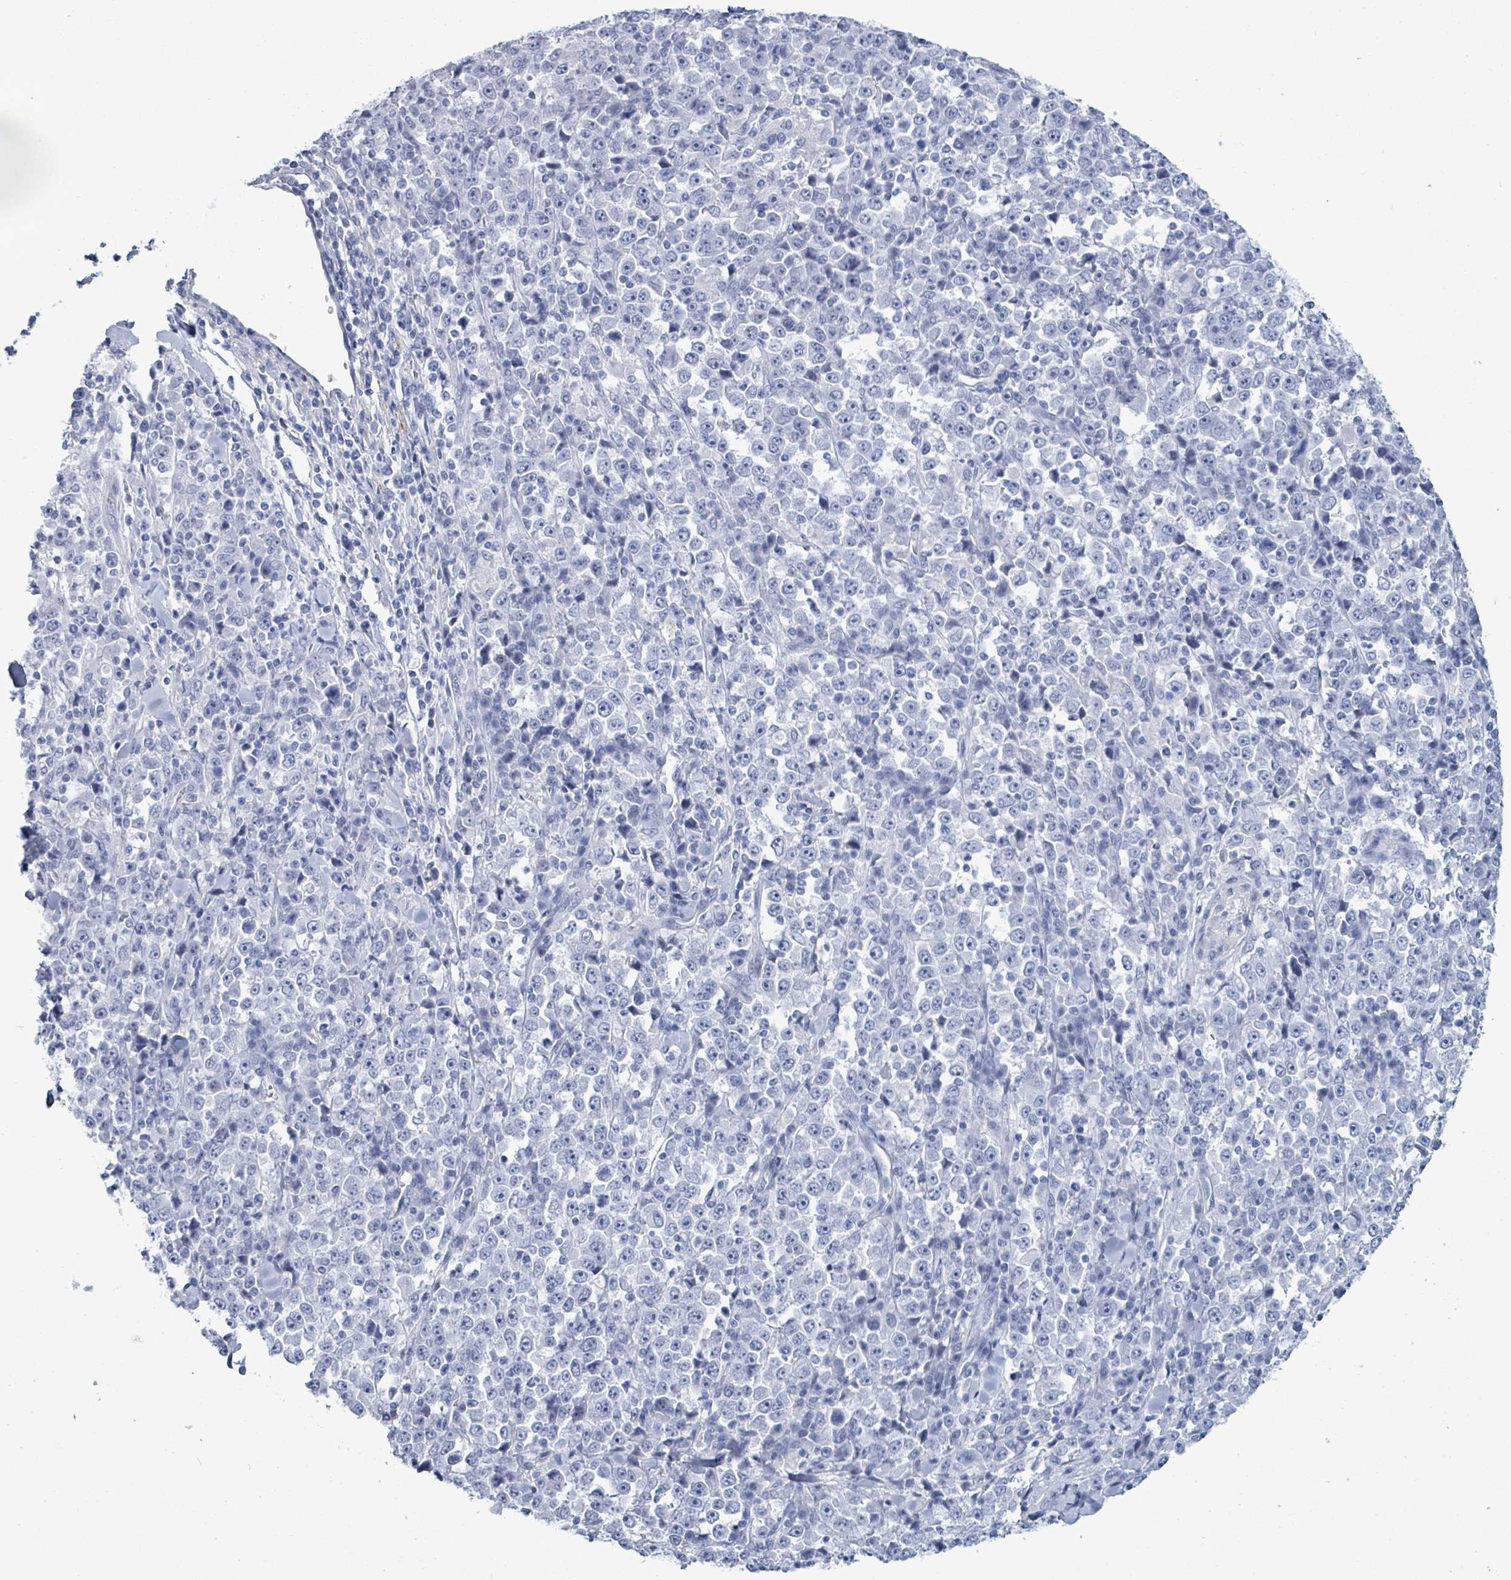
{"staining": {"intensity": "negative", "quantity": "none", "location": "none"}, "tissue": "stomach cancer", "cell_type": "Tumor cells", "image_type": "cancer", "snomed": [{"axis": "morphology", "description": "Normal tissue, NOS"}, {"axis": "morphology", "description": "Adenocarcinoma, NOS"}, {"axis": "topography", "description": "Stomach, upper"}, {"axis": "topography", "description": "Stomach"}], "caption": "High magnification brightfield microscopy of stomach cancer stained with DAB (3,3'-diaminobenzidine) (brown) and counterstained with hematoxylin (blue): tumor cells show no significant staining. (Stains: DAB immunohistochemistry with hematoxylin counter stain, Microscopy: brightfield microscopy at high magnification).", "gene": "ZNF771", "patient": {"sex": "male", "age": 59}}